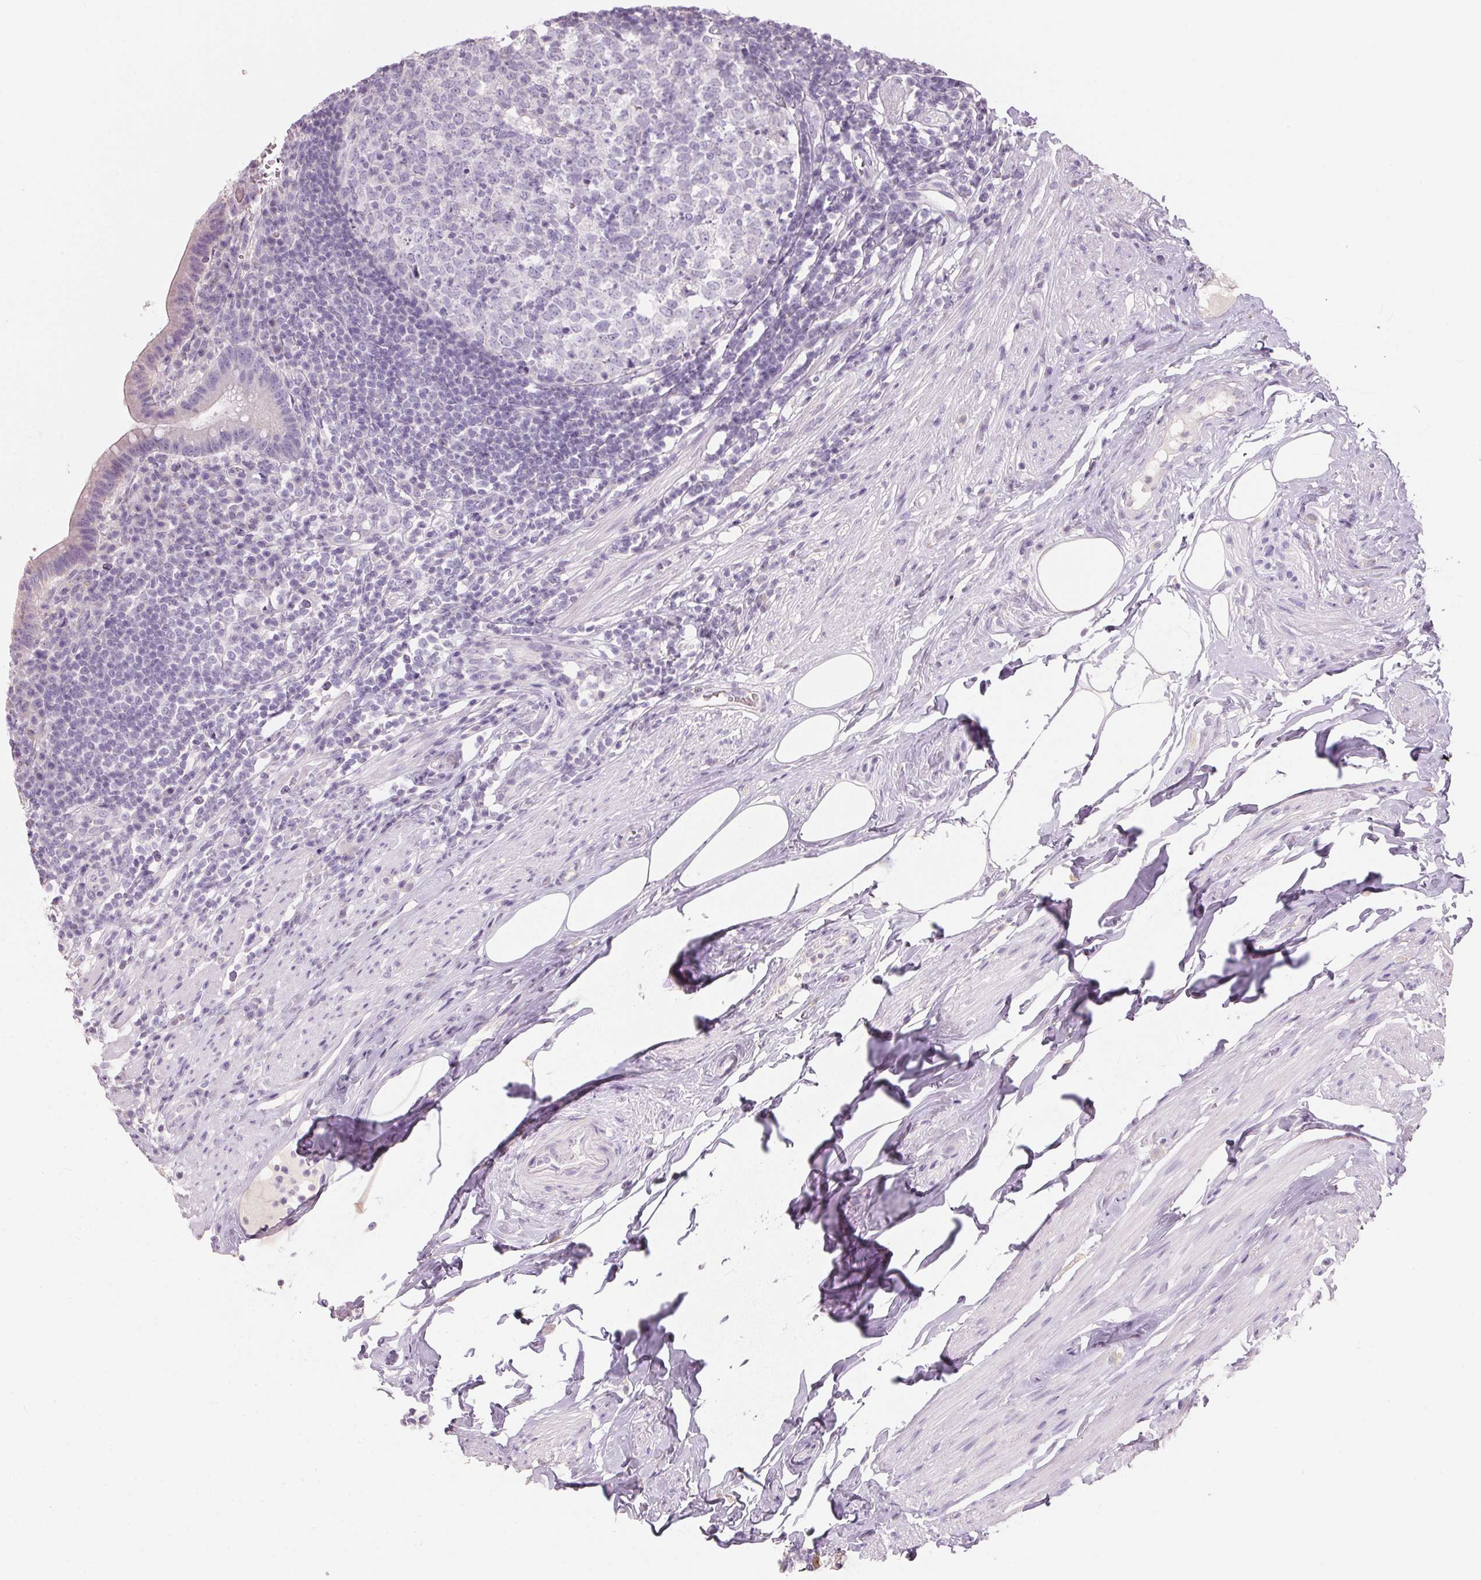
{"staining": {"intensity": "negative", "quantity": "none", "location": "none"}, "tissue": "appendix", "cell_type": "Glandular cells", "image_type": "normal", "snomed": [{"axis": "morphology", "description": "Normal tissue, NOS"}, {"axis": "topography", "description": "Appendix"}], "caption": "The image shows no significant positivity in glandular cells of appendix.", "gene": "HSD17B1", "patient": {"sex": "female", "age": 56}}